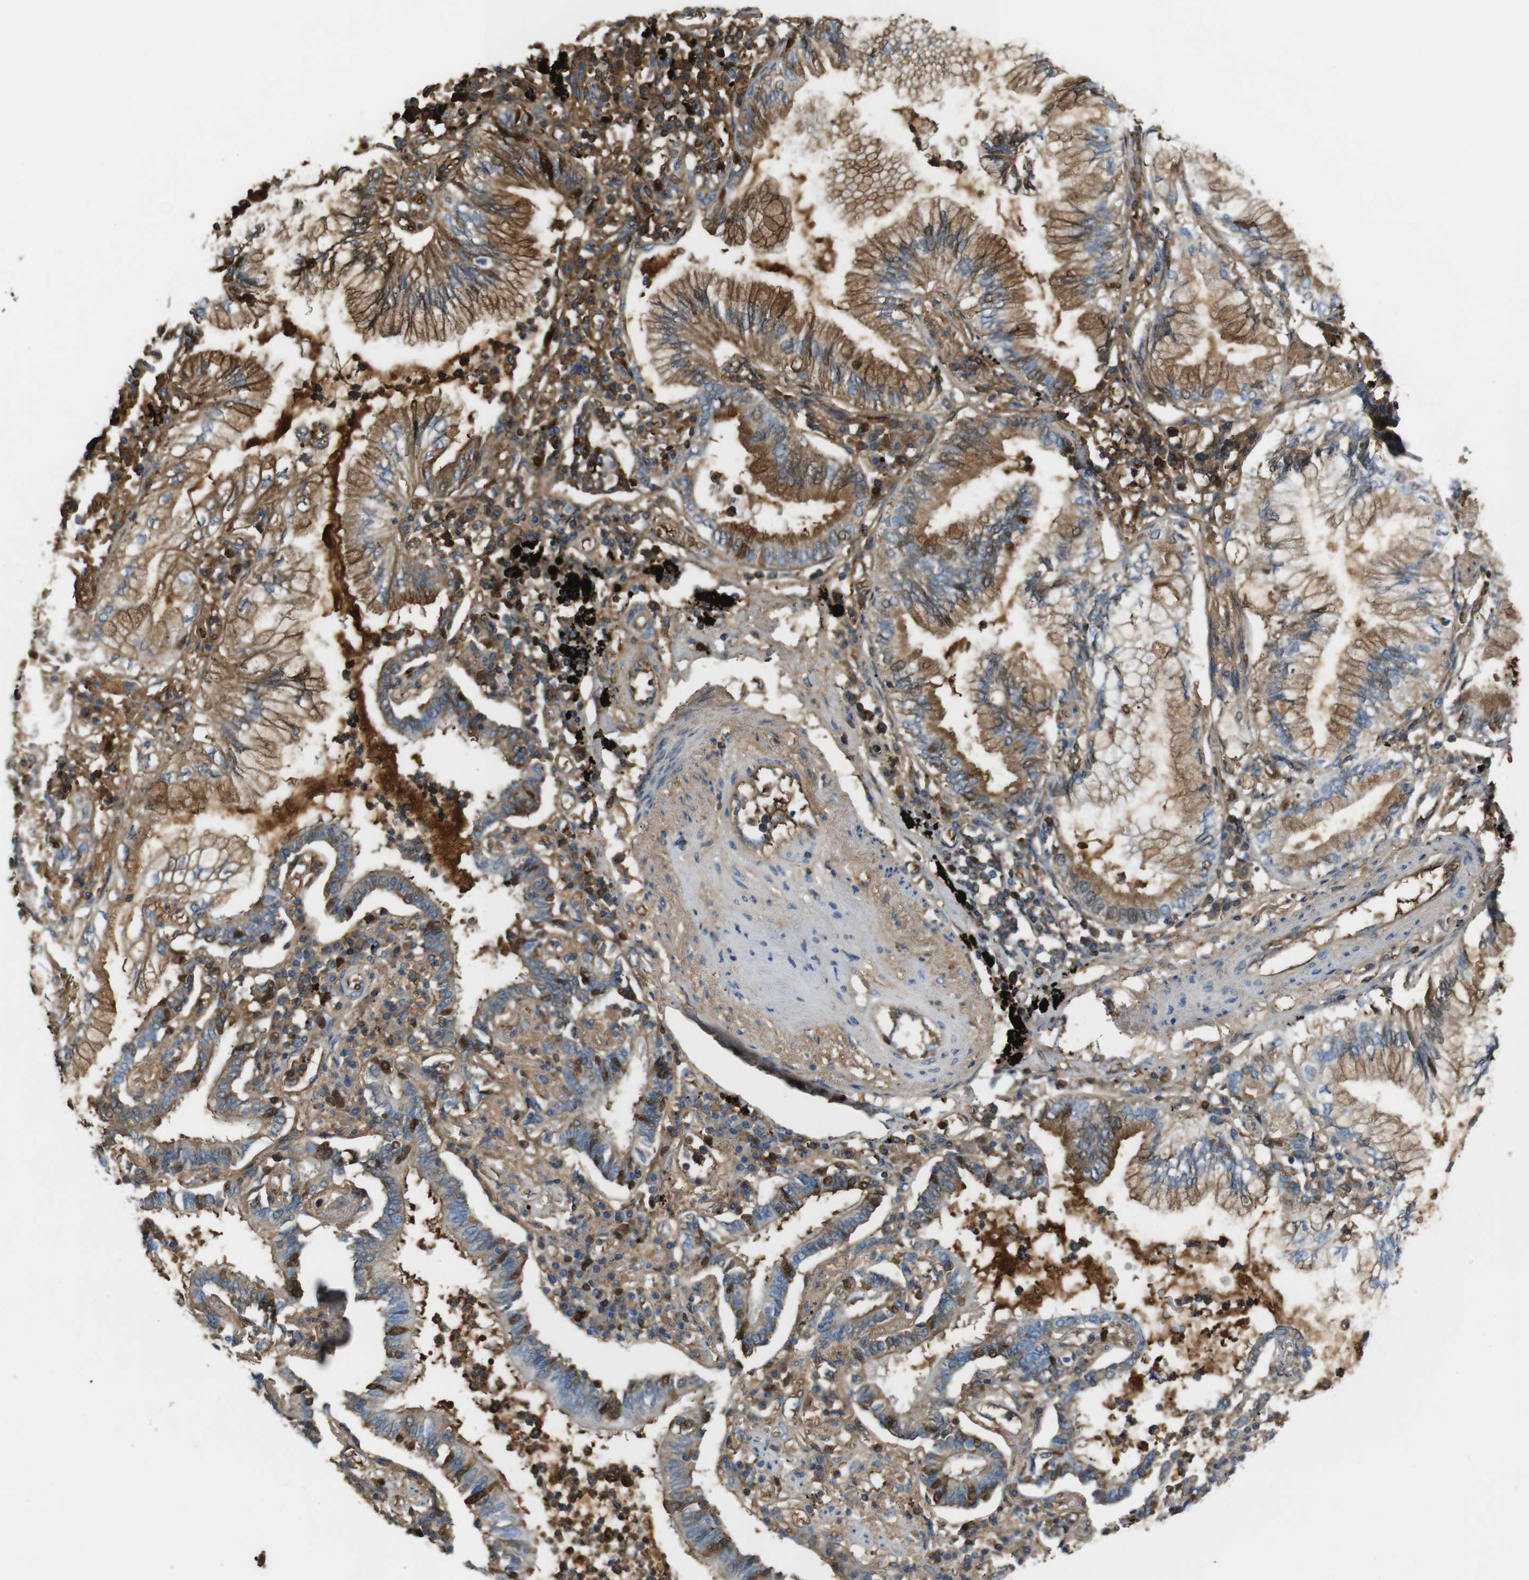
{"staining": {"intensity": "moderate", "quantity": ">75%", "location": "cytoplasmic/membranous"}, "tissue": "lung cancer", "cell_type": "Tumor cells", "image_type": "cancer", "snomed": [{"axis": "morphology", "description": "Normal tissue, NOS"}, {"axis": "morphology", "description": "Adenocarcinoma, NOS"}, {"axis": "topography", "description": "Bronchus"}, {"axis": "topography", "description": "Lung"}], "caption": "Adenocarcinoma (lung) stained with a brown dye exhibits moderate cytoplasmic/membranous positive staining in about >75% of tumor cells.", "gene": "LTBP4", "patient": {"sex": "female", "age": 70}}